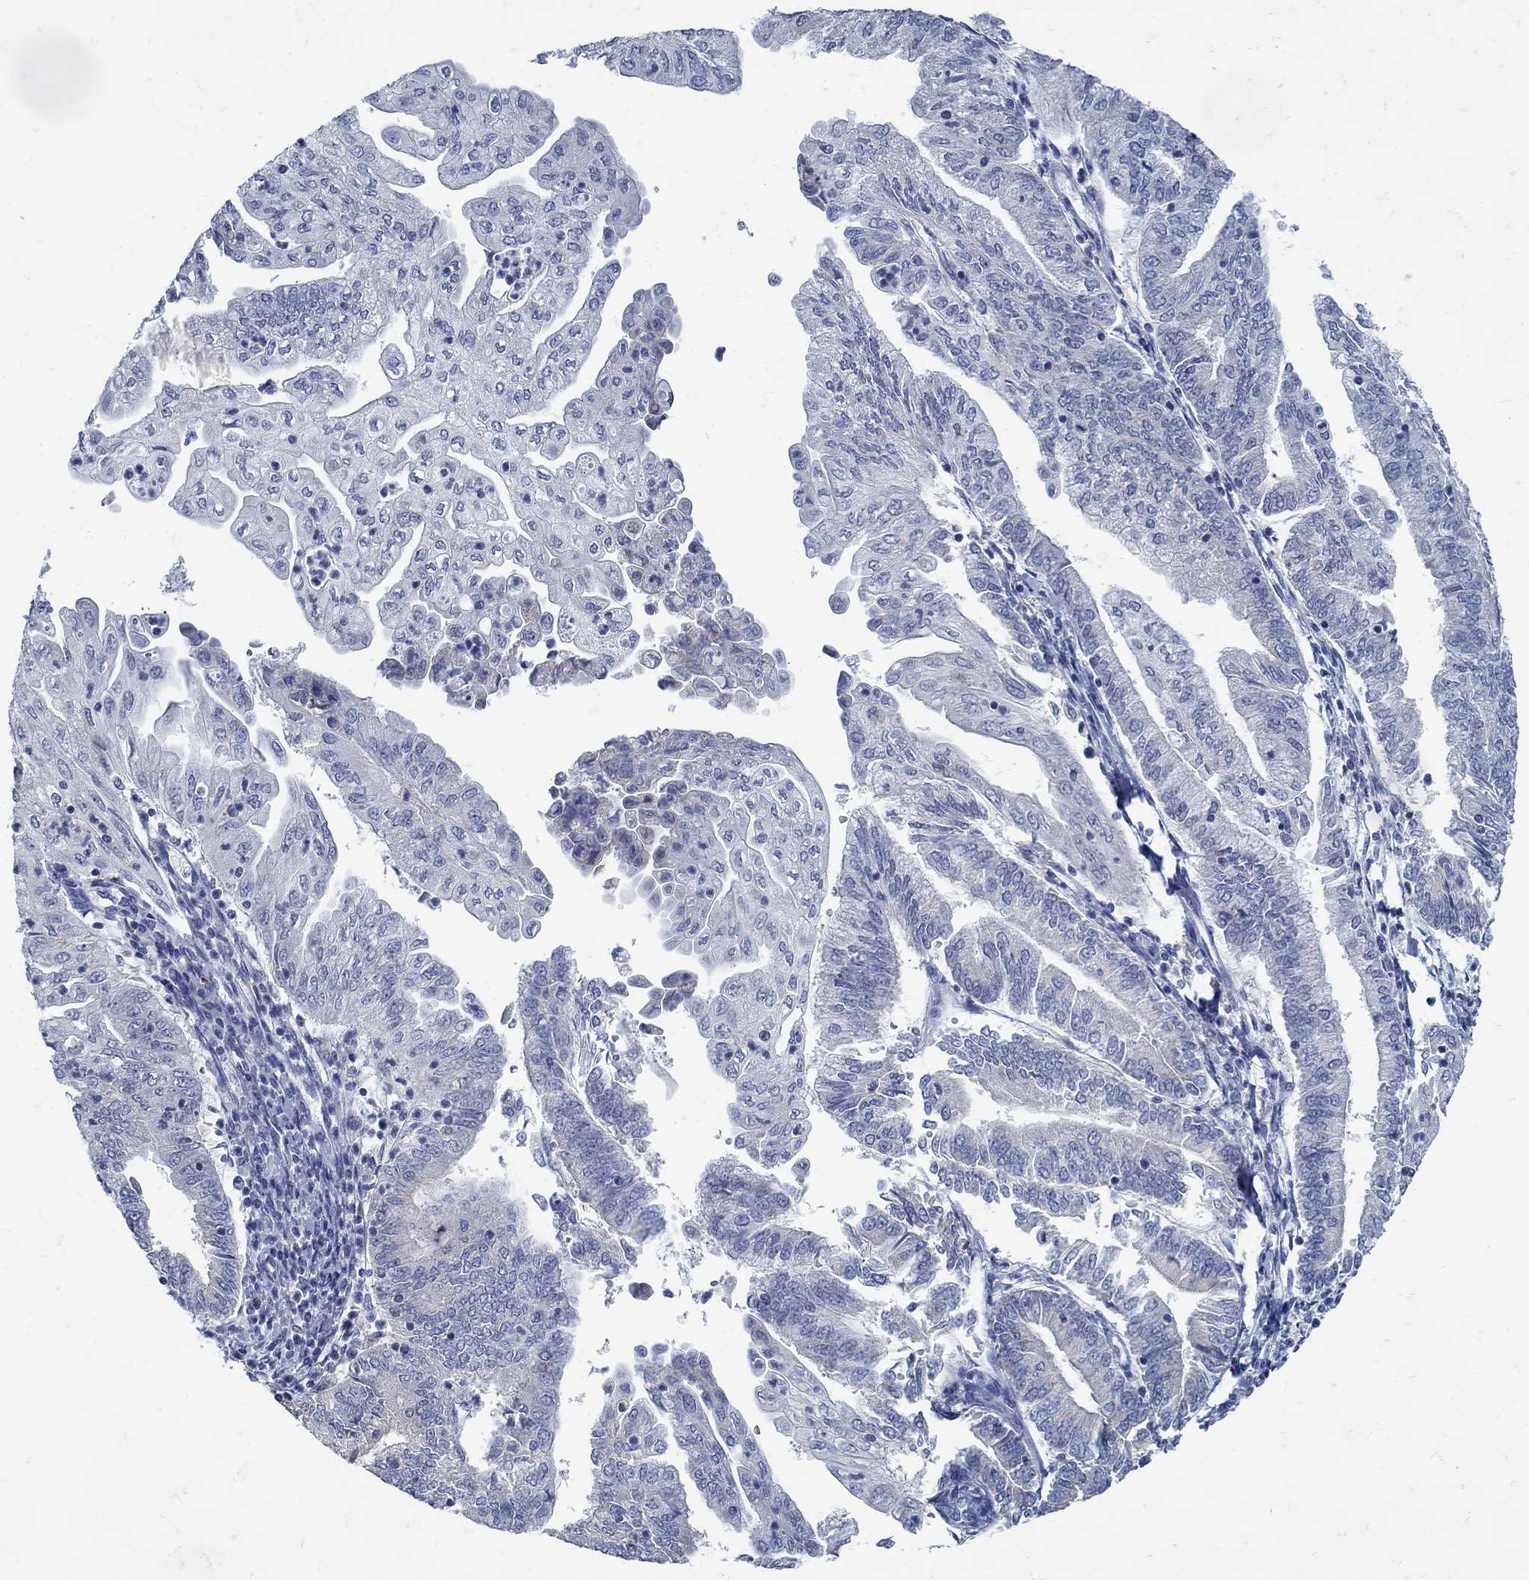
{"staining": {"intensity": "negative", "quantity": "none", "location": "none"}, "tissue": "endometrial cancer", "cell_type": "Tumor cells", "image_type": "cancer", "snomed": [{"axis": "morphology", "description": "Adenocarcinoma, NOS"}, {"axis": "topography", "description": "Endometrium"}], "caption": "Histopathology image shows no protein expression in tumor cells of endometrial cancer tissue.", "gene": "ZFAND4", "patient": {"sex": "female", "age": 55}}